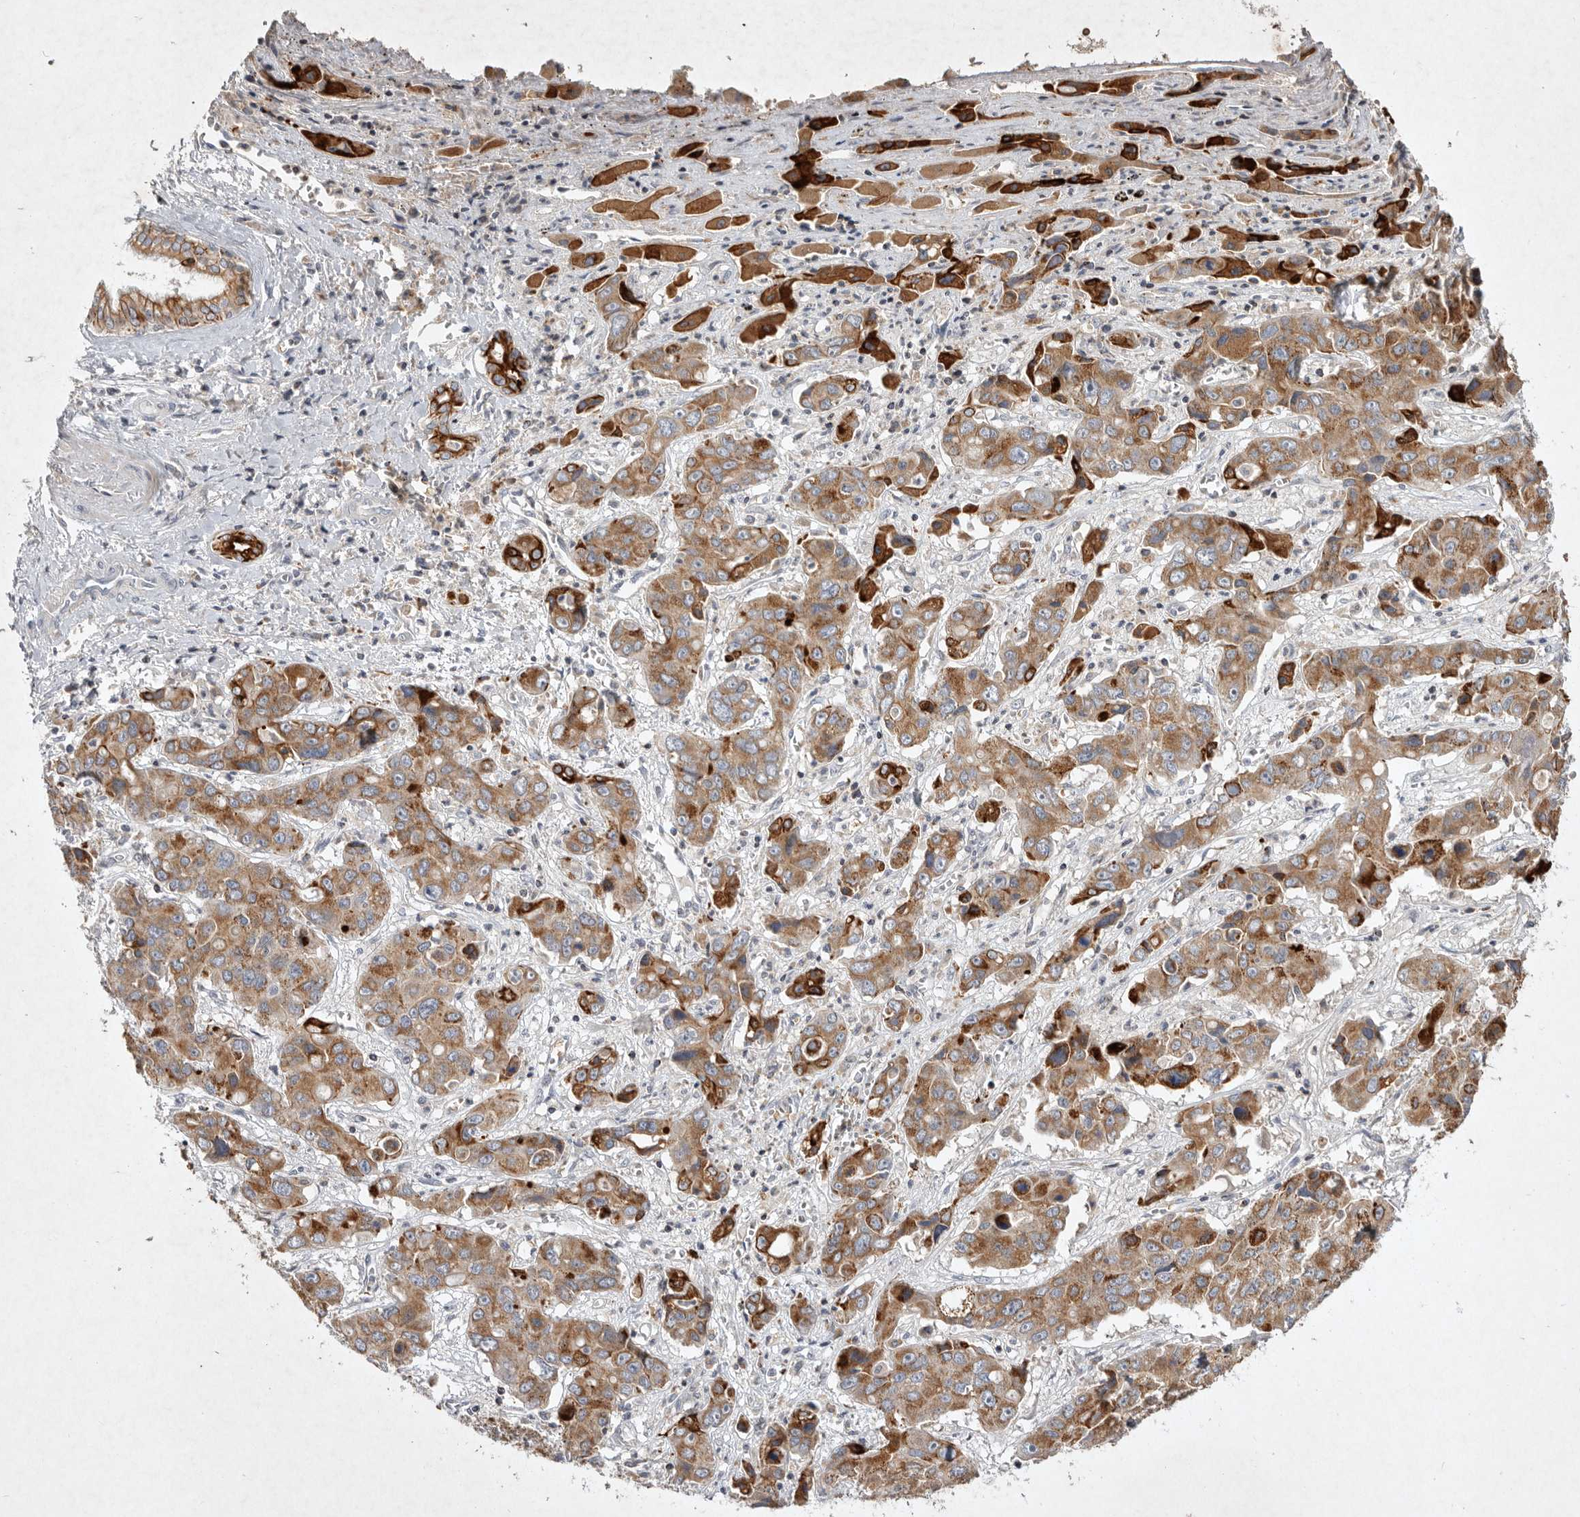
{"staining": {"intensity": "moderate", "quantity": ">75%", "location": "cytoplasmic/membranous"}, "tissue": "liver cancer", "cell_type": "Tumor cells", "image_type": "cancer", "snomed": [{"axis": "morphology", "description": "Cholangiocarcinoma"}, {"axis": "topography", "description": "Liver"}], "caption": "Liver cancer stained for a protein (brown) exhibits moderate cytoplasmic/membranous positive expression in about >75% of tumor cells.", "gene": "TNFSF14", "patient": {"sex": "male", "age": 67}}